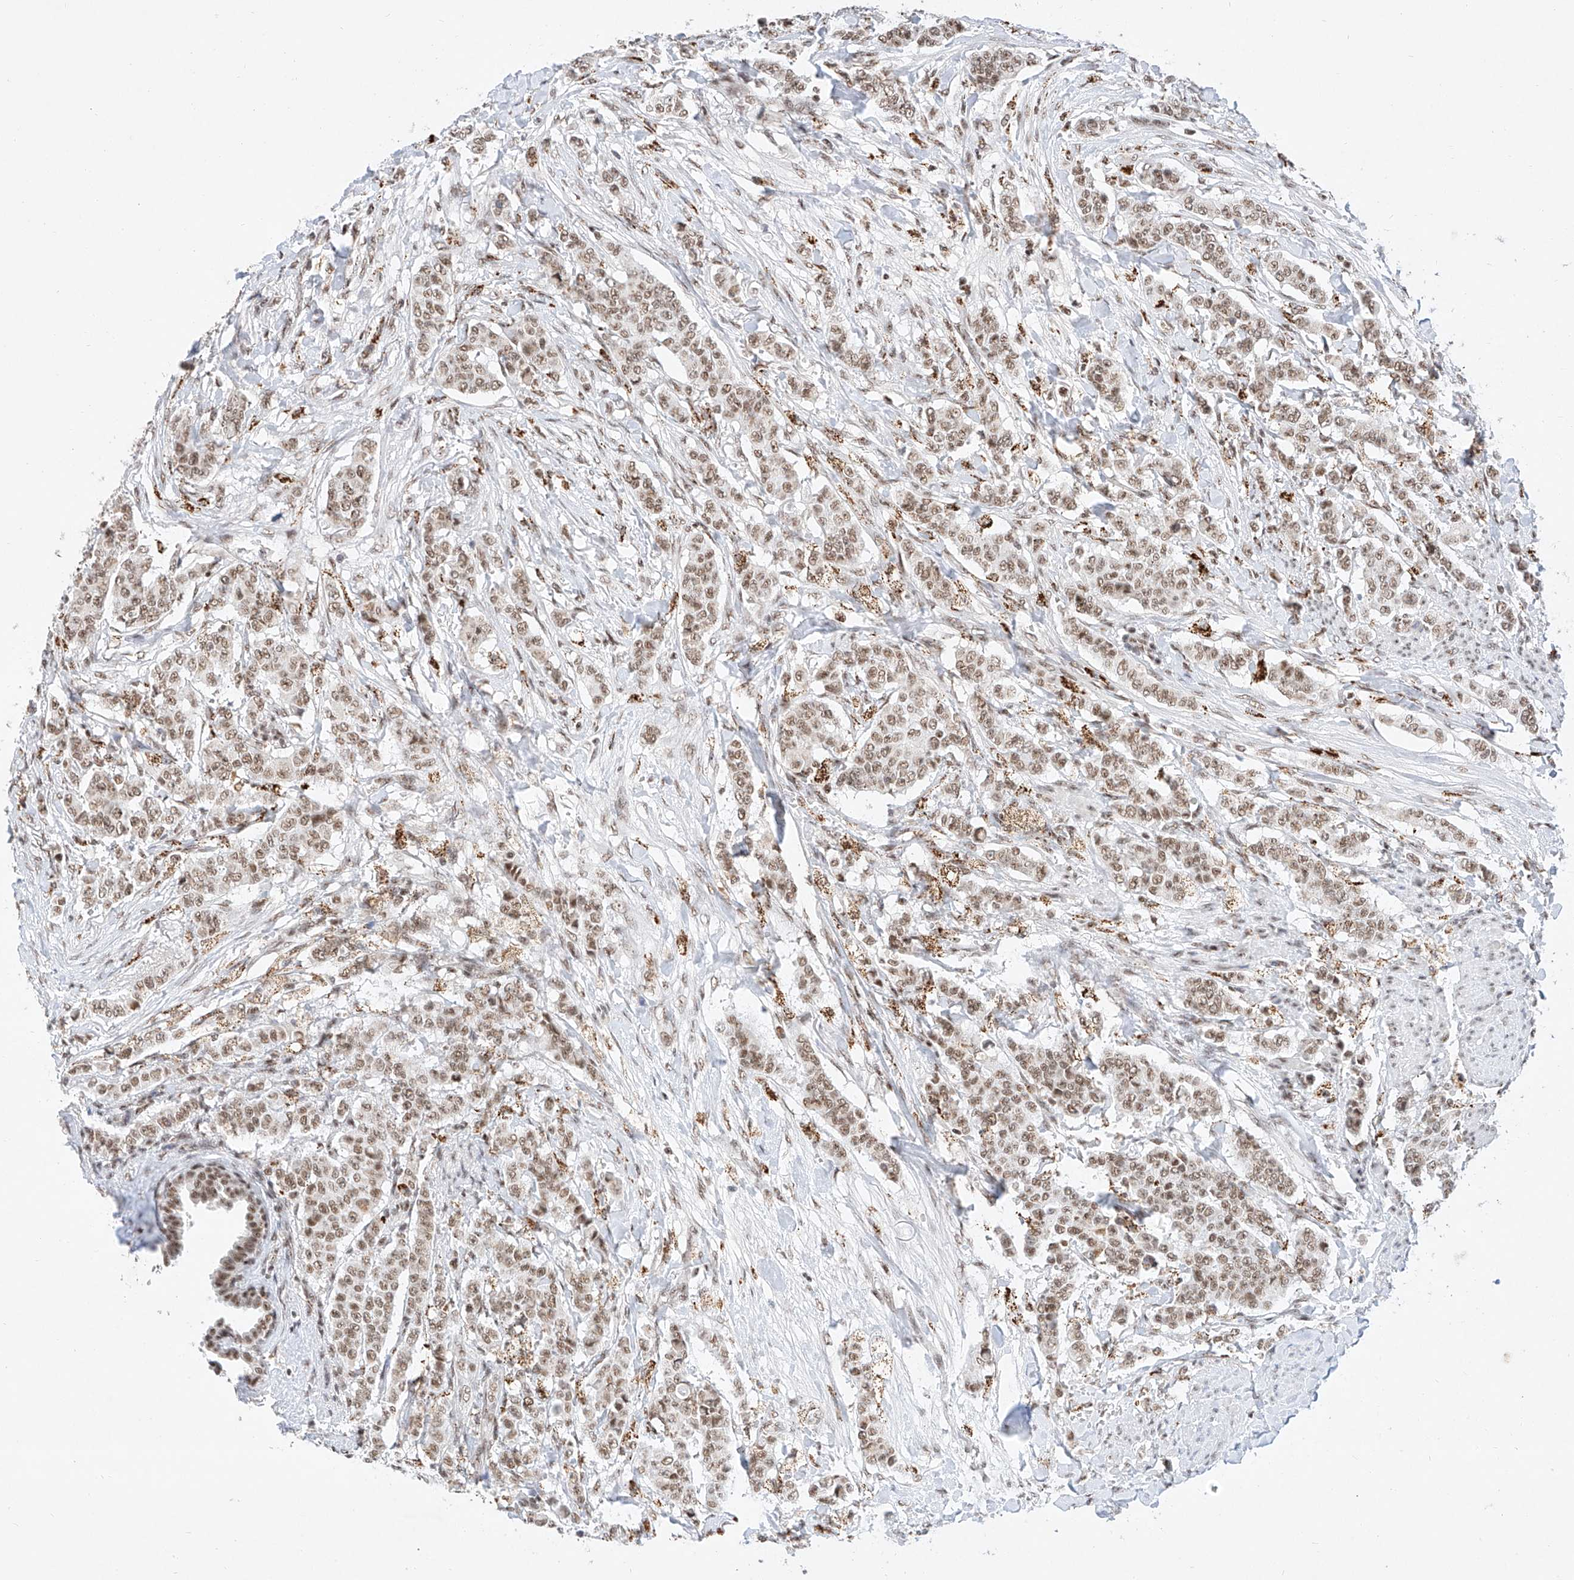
{"staining": {"intensity": "moderate", "quantity": ">75%", "location": "nuclear"}, "tissue": "breast cancer", "cell_type": "Tumor cells", "image_type": "cancer", "snomed": [{"axis": "morphology", "description": "Duct carcinoma"}, {"axis": "topography", "description": "Breast"}], "caption": "Immunohistochemistry (IHC) photomicrograph of neoplastic tissue: breast cancer (infiltrating ductal carcinoma) stained using immunohistochemistry (IHC) exhibits medium levels of moderate protein expression localized specifically in the nuclear of tumor cells, appearing as a nuclear brown color.", "gene": "NRF1", "patient": {"sex": "female", "age": 40}}